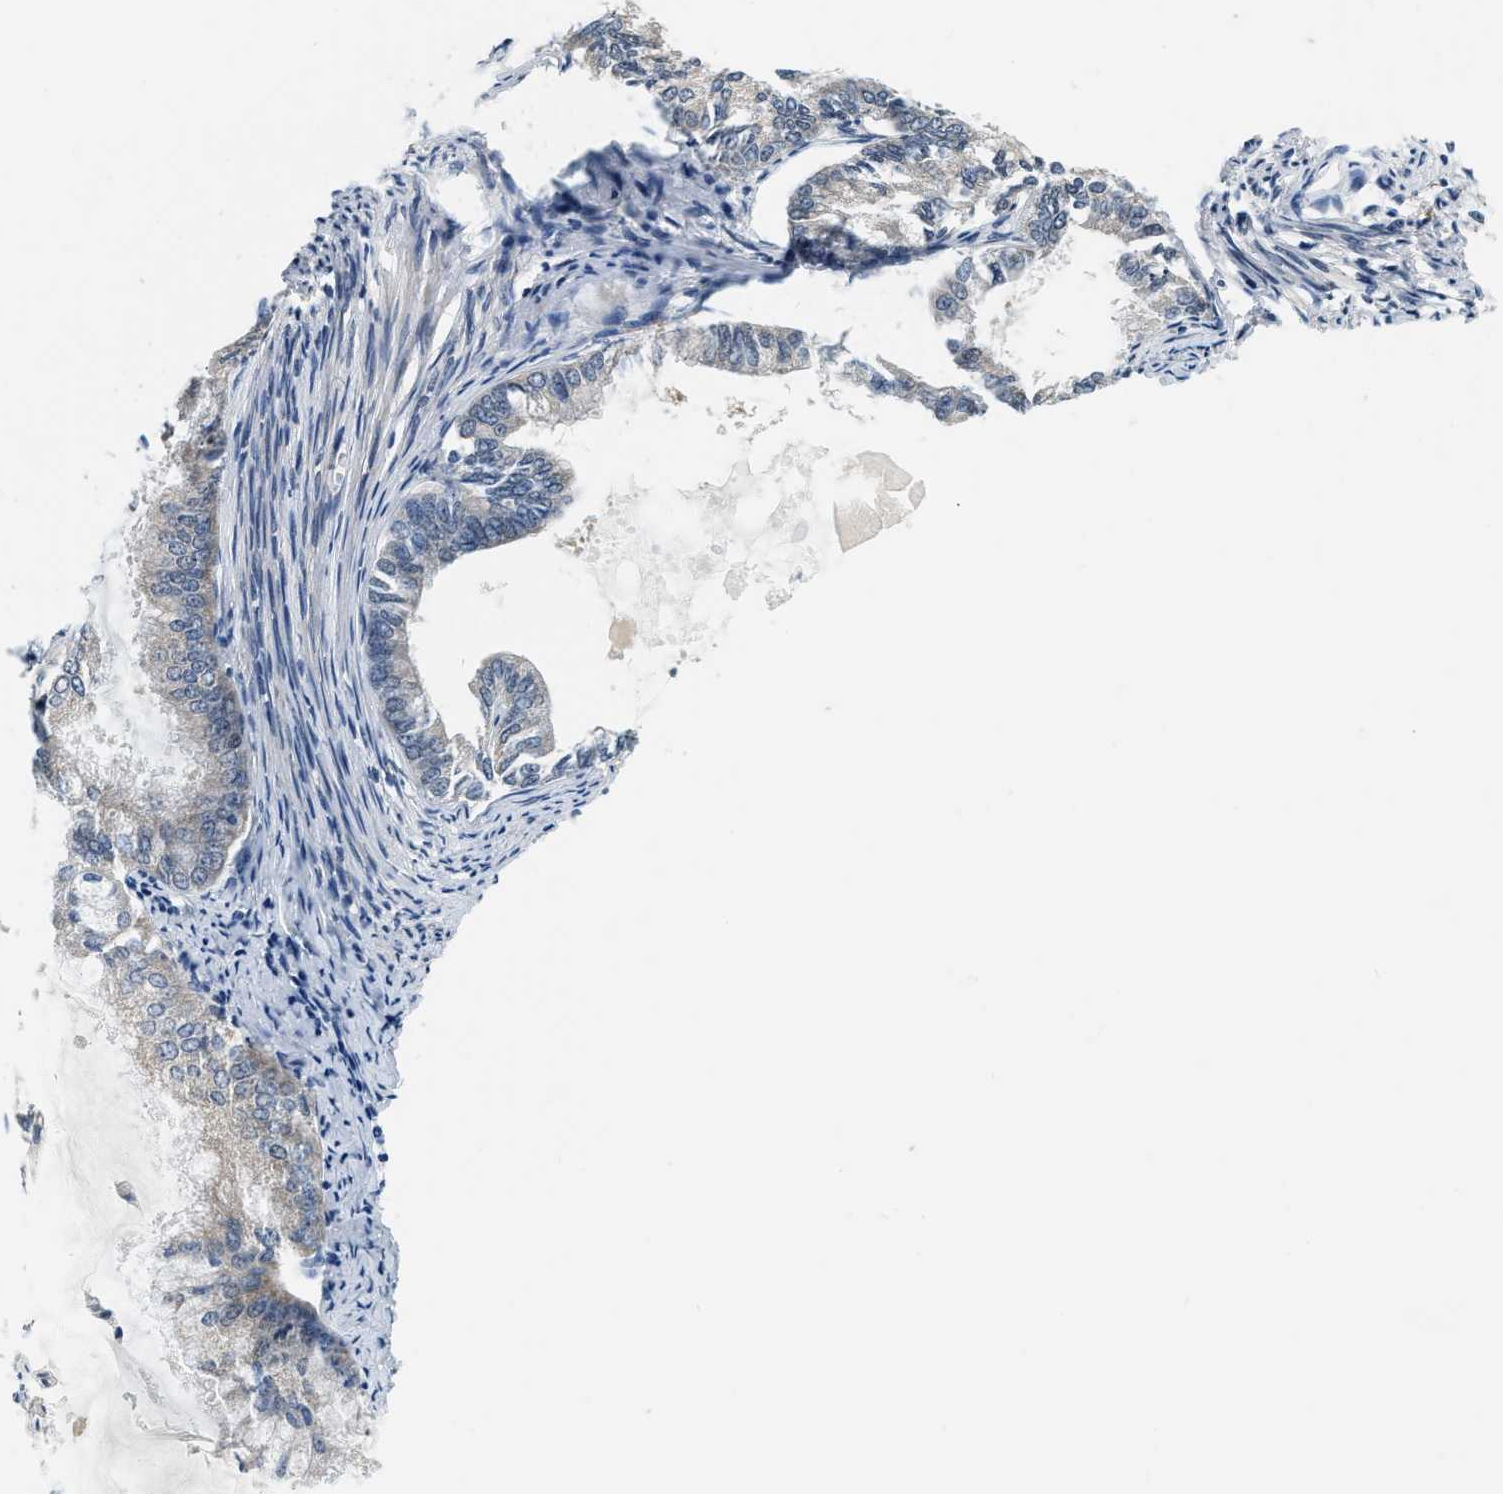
{"staining": {"intensity": "negative", "quantity": "none", "location": "none"}, "tissue": "endometrial cancer", "cell_type": "Tumor cells", "image_type": "cancer", "snomed": [{"axis": "morphology", "description": "Adenocarcinoma, NOS"}, {"axis": "topography", "description": "Endometrium"}], "caption": "Immunohistochemistry (IHC) histopathology image of neoplastic tissue: endometrial adenocarcinoma stained with DAB (3,3'-diaminobenzidine) displays no significant protein expression in tumor cells. (Stains: DAB immunohistochemistry (IHC) with hematoxylin counter stain, Microscopy: brightfield microscopy at high magnification).", "gene": "YAE1", "patient": {"sex": "female", "age": 86}}